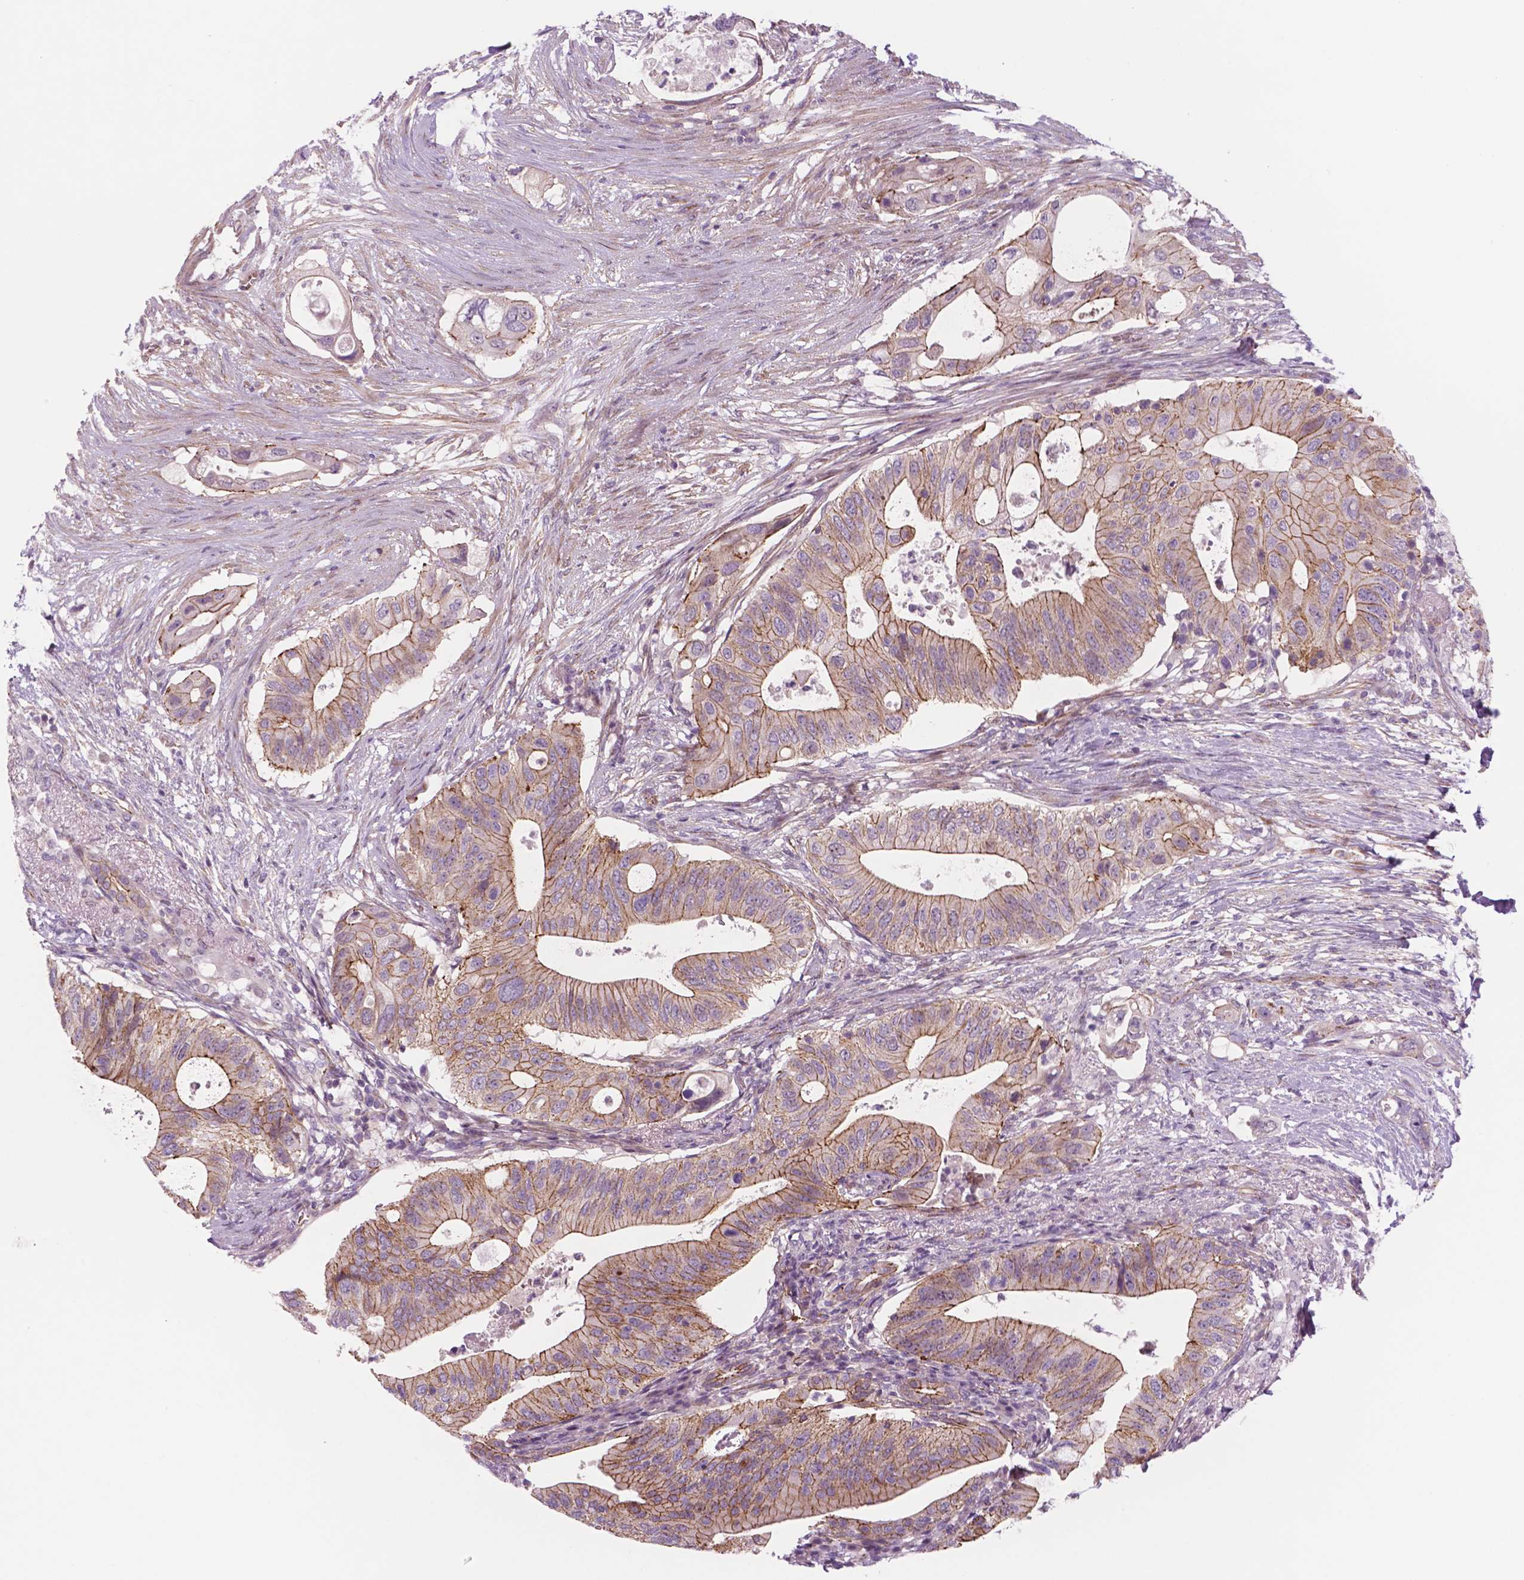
{"staining": {"intensity": "moderate", "quantity": ">75%", "location": "cytoplasmic/membranous"}, "tissue": "pancreatic cancer", "cell_type": "Tumor cells", "image_type": "cancer", "snomed": [{"axis": "morphology", "description": "Adenocarcinoma, NOS"}, {"axis": "topography", "description": "Pancreas"}], "caption": "This is an image of immunohistochemistry staining of pancreatic cancer (adenocarcinoma), which shows moderate expression in the cytoplasmic/membranous of tumor cells.", "gene": "RND3", "patient": {"sex": "female", "age": 72}}